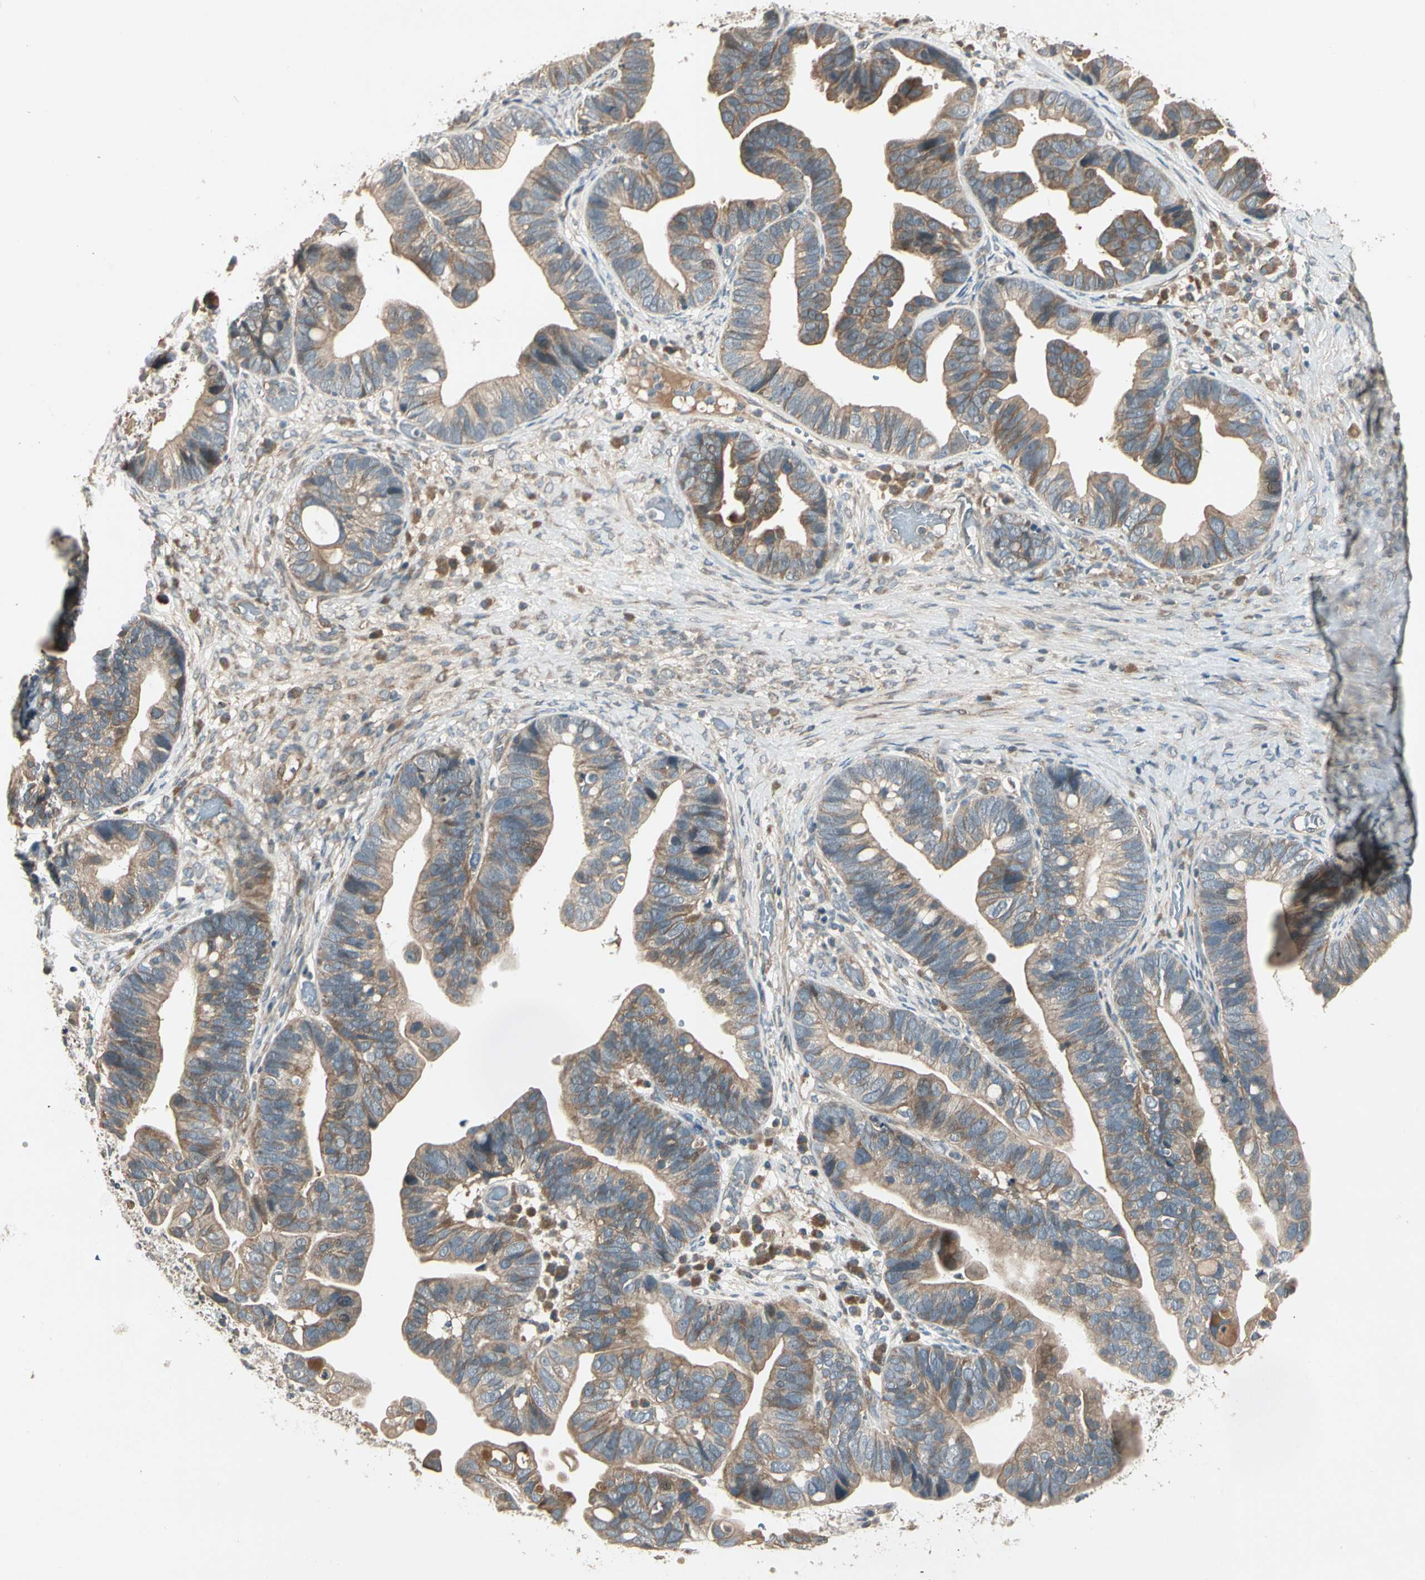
{"staining": {"intensity": "moderate", "quantity": "25%-75%", "location": "cytoplasmic/membranous"}, "tissue": "ovarian cancer", "cell_type": "Tumor cells", "image_type": "cancer", "snomed": [{"axis": "morphology", "description": "Cystadenocarcinoma, serous, NOS"}, {"axis": "topography", "description": "Ovary"}], "caption": "Protein analysis of serous cystadenocarcinoma (ovarian) tissue reveals moderate cytoplasmic/membranous staining in approximately 25%-75% of tumor cells. The protein is stained brown, and the nuclei are stained in blue (DAB (3,3'-diaminobenzidine) IHC with brightfield microscopy, high magnification).", "gene": "ACVR1", "patient": {"sex": "female", "age": 56}}